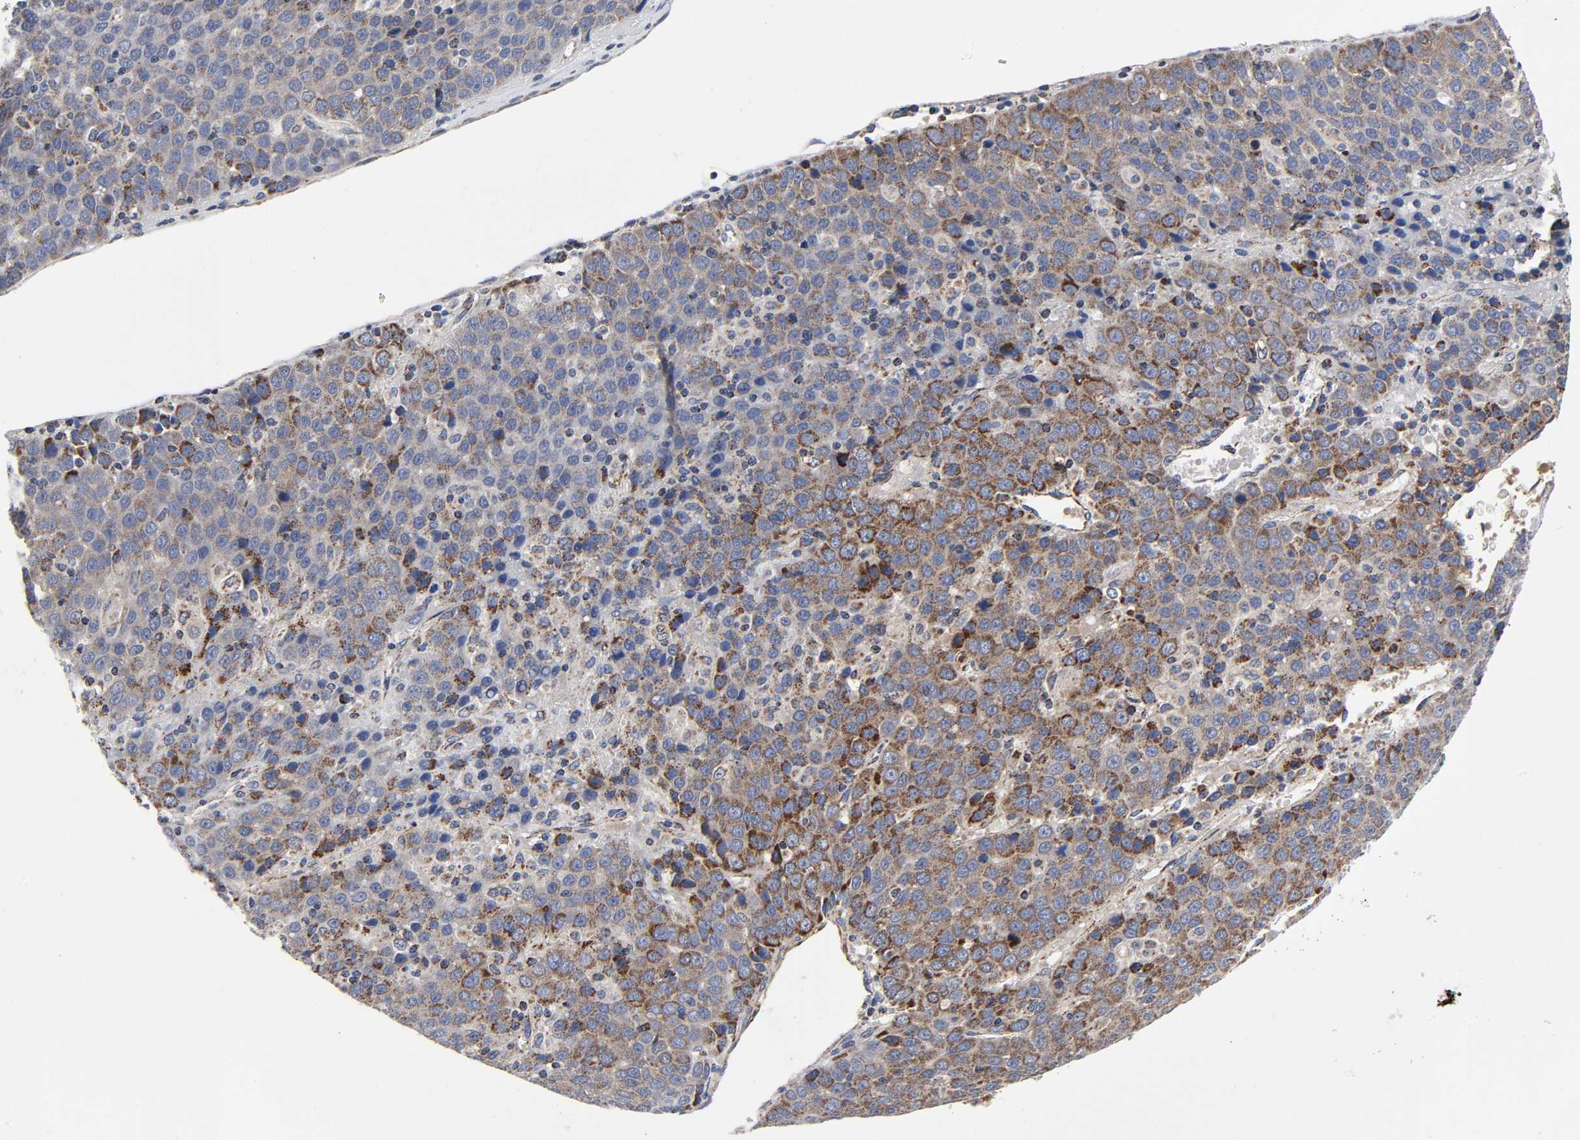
{"staining": {"intensity": "moderate", "quantity": "<25%", "location": "cytoplasmic/membranous"}, "tissue": "liver cancer", "cell_type": "Tumor cells", "image_type": "cancer", "snomed": [{"axis": "morphology", "description": "Carcinoma, Hepatocellular, NOS"}, {"axis": "topography", "description": "Liver"}], "caption": "Liver cancer stained for a protein demonstrates moderate cytoplasmic/membranous positivity in tumor cells.", "gene": "AOPEP", "patient": {"sex": "female", "age": 53}}